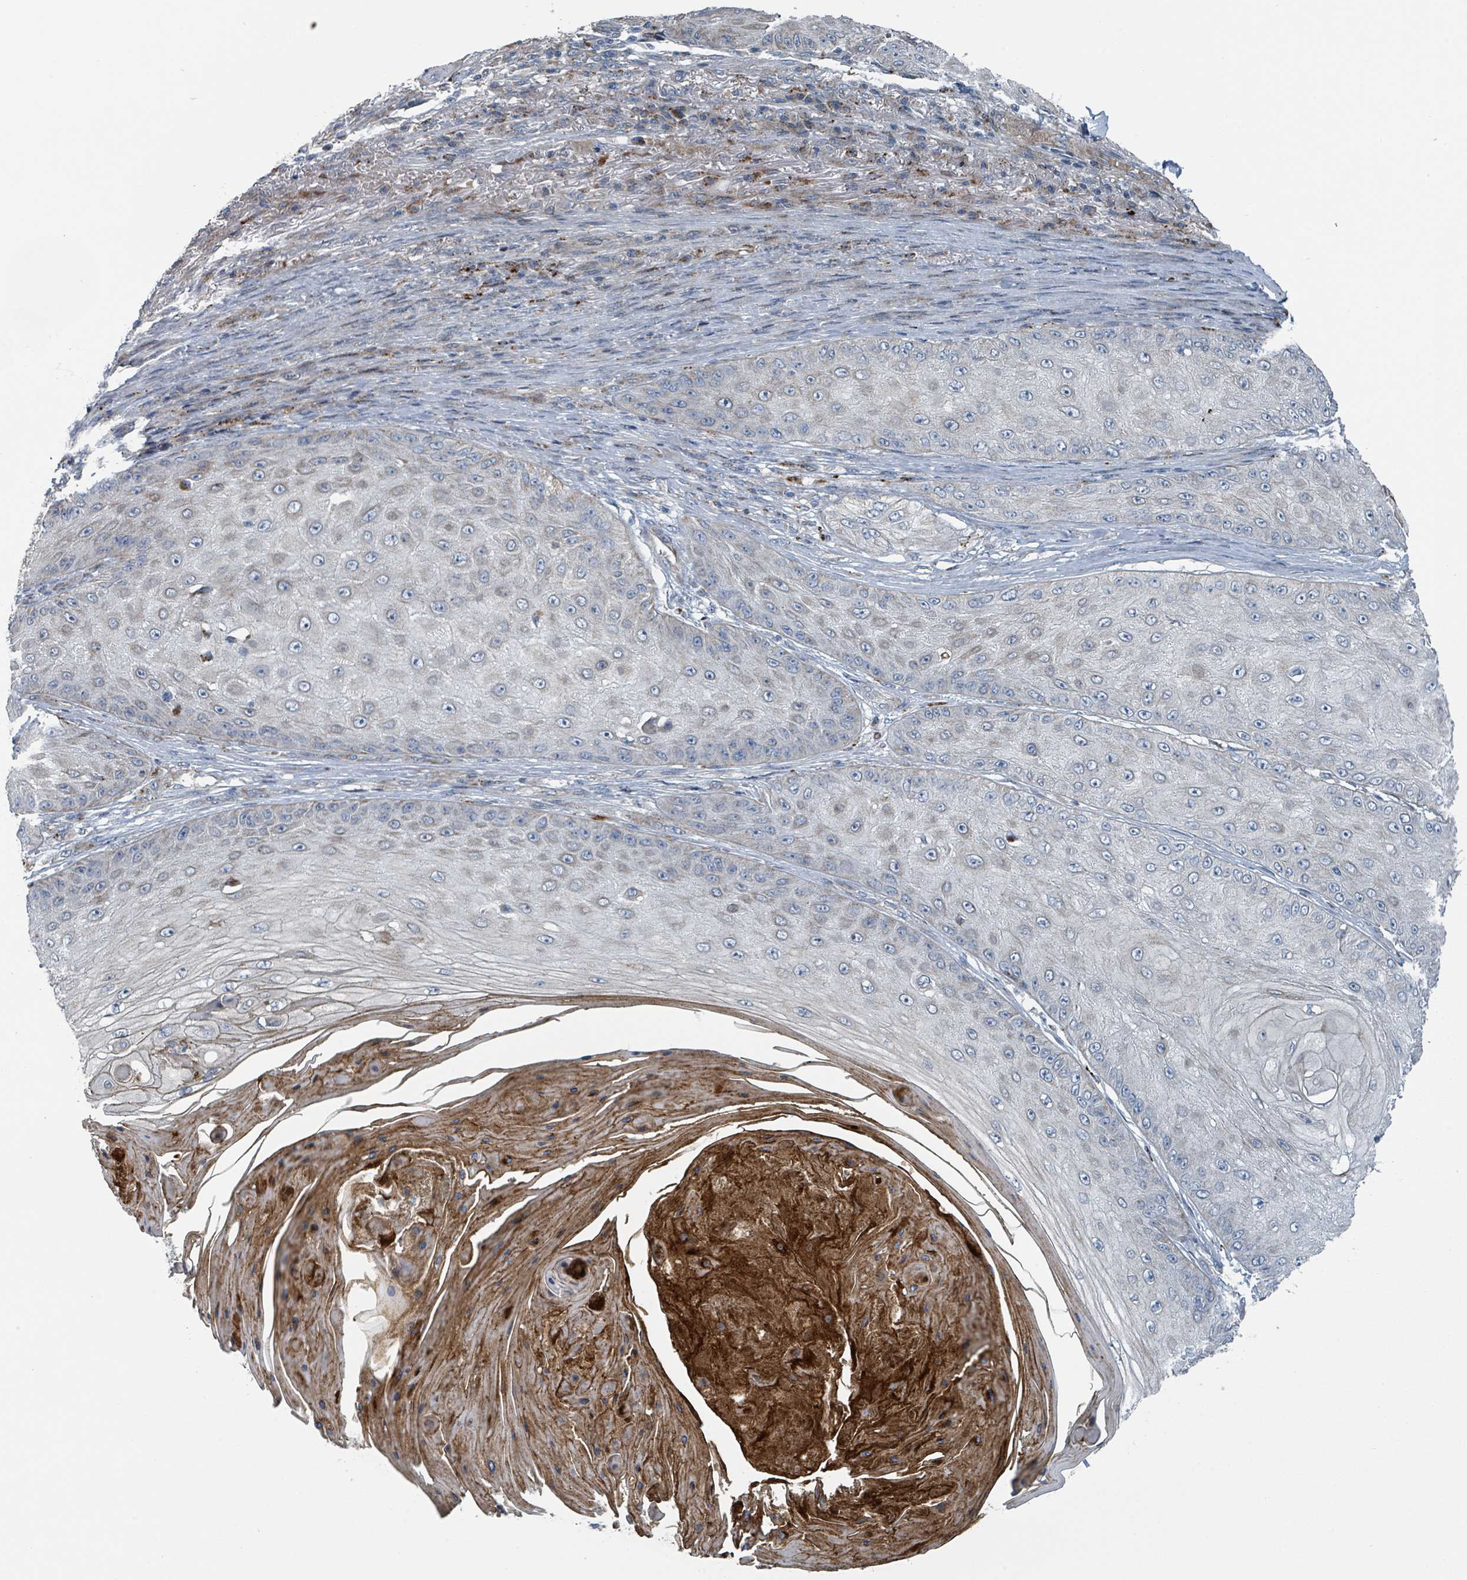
{"staining": {"intensity": "weak", "quantity": "<25%", "location": "cytoplasmic/membranous"}, "tissue": "skin cancer", "cell_type": "Tumor cells", "image_type": "cancer", "snomed": [{"axis": "morphology", "description": "Squamous cell carcinoma, NOS"}, {"axis": "topography", "description": "Skin"}], "caption": "Immunohistochemistry (IHC) photomicrograph of neoplastic tissue: human skin cancer (squamous cell carcinoma) stained with DAB exhibits no significant protein staining in tumor cells.", "gene": "DIPK2A", "patient": {"sex": "male", "age": 70}}